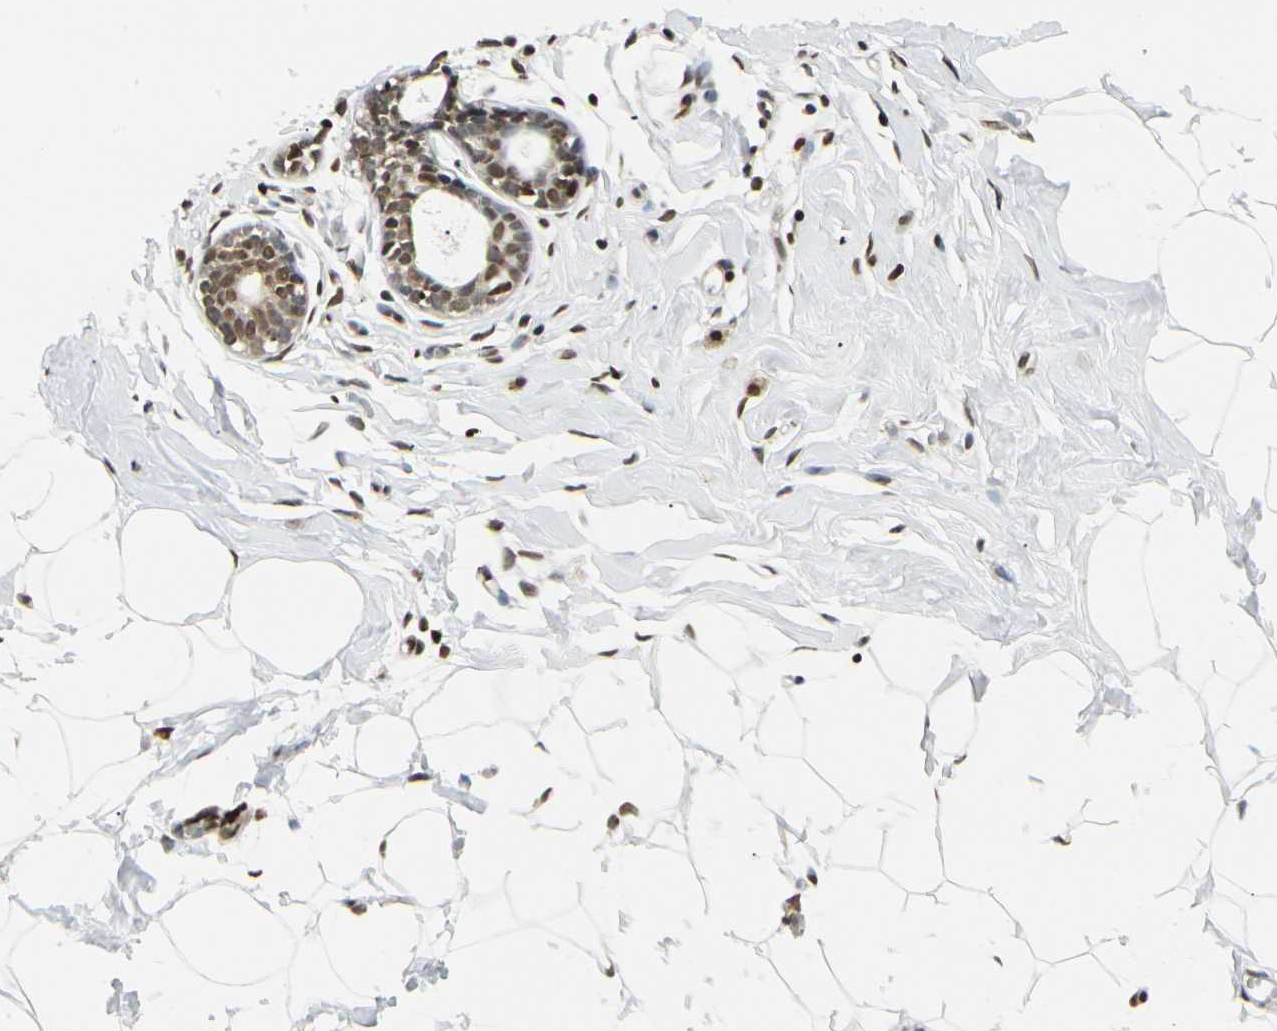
{"staining": {"intensity": "moderate", "quantity": "25%-75%", "location": "nuclear"}, "tissue": "adipose tissue", "cell_type": "Adipocytes", "image_type": "normal", "snomed": [{"axis": "morphology", "description": "Normal tissue, NOS"}, {"axis": "morphology", "description": "Fibrosis, NOS"}, {"axis": "topography", "description": "Breast"}], "caption": "Immunohistochemistry (IHC) photomicrograph of normal adipose tissue: adipose tissue stained using immunohistochemistry (IHC) demonstrates medium levels of moderate protein expression localized specifically in the nuclear of adipocytes, appearing as a nuclear brown color.", "gene": "FANCG", "patient": {"sex": "female", "age": 24}}